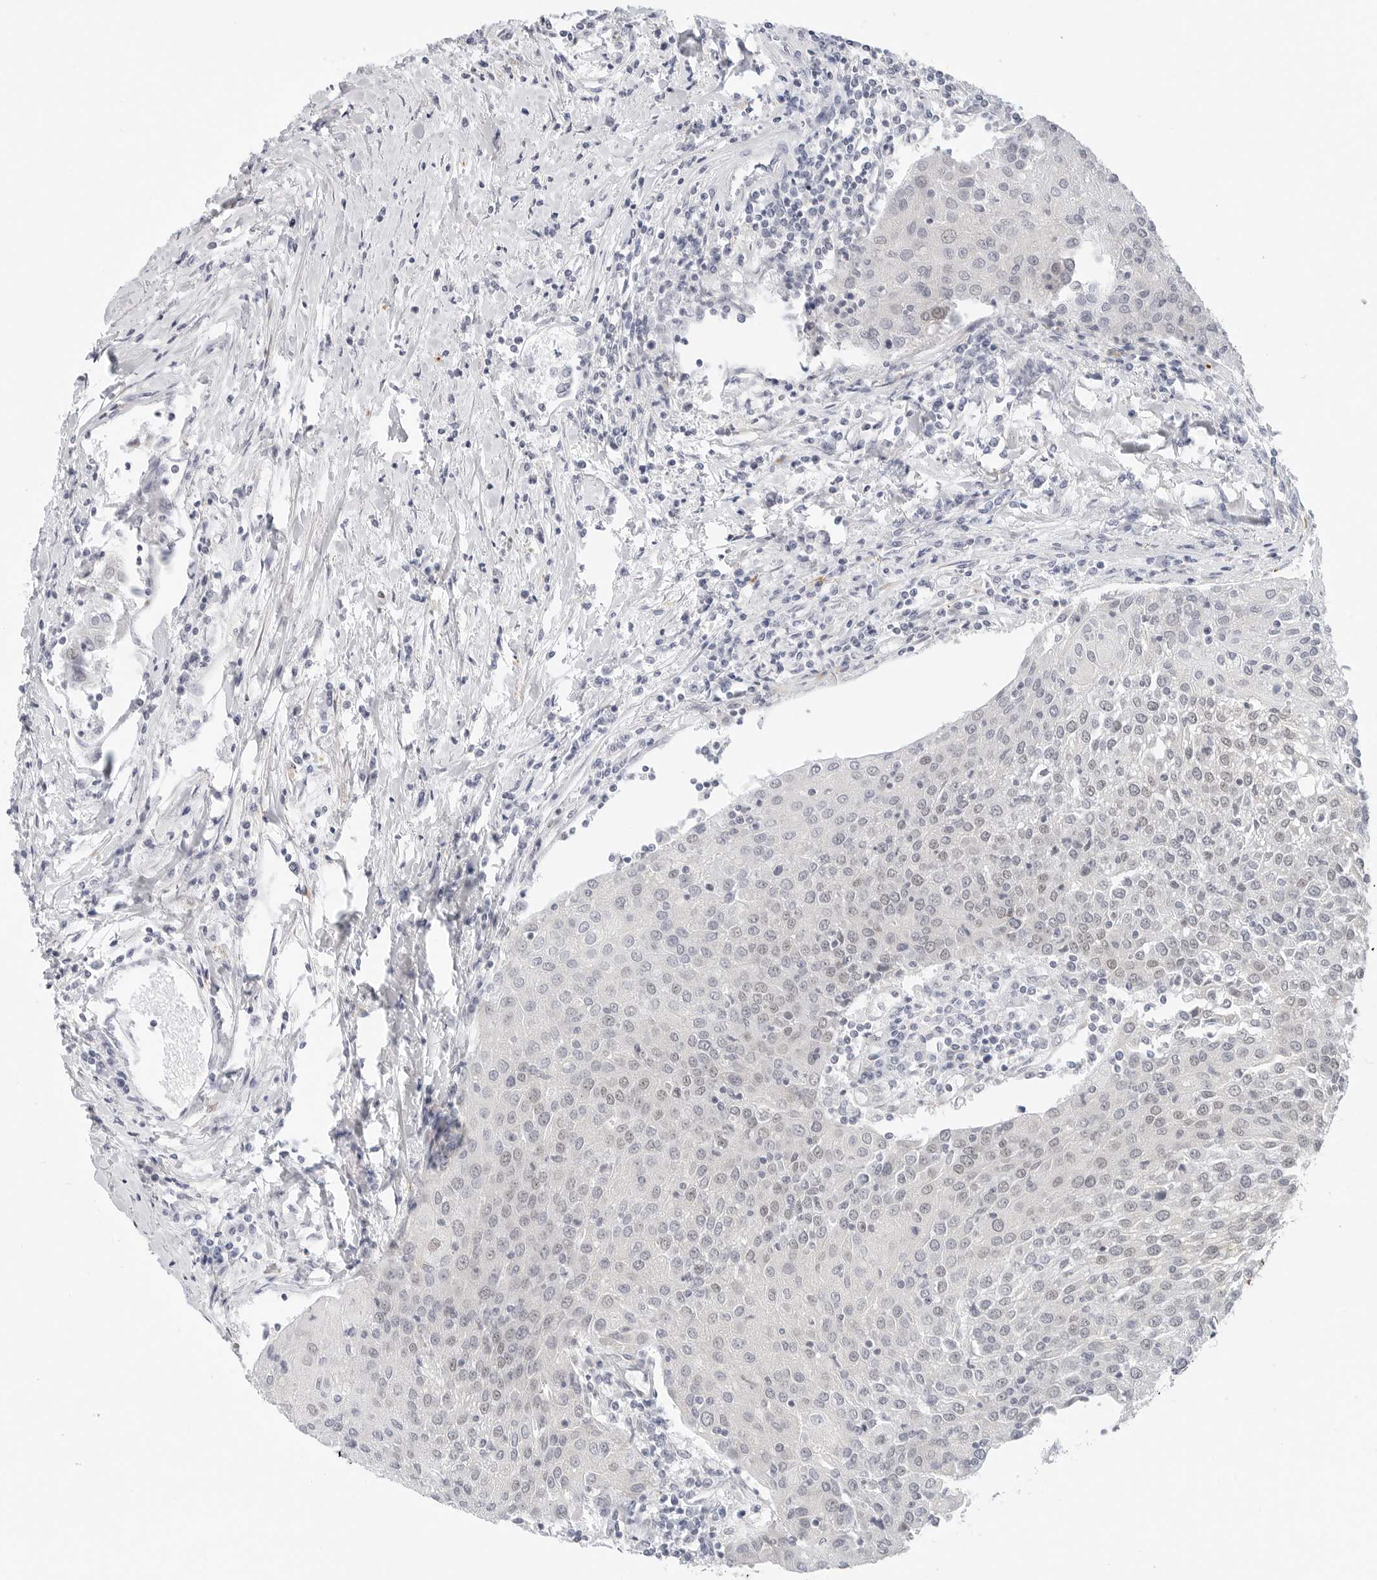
{"staining": {"intensity": "negative", "quantity": "none", "location": "none"}, "tissue": "urothelial cancer", "cell_type": "Tumor cells", "image_type": "cancer", "snomed": [{"axis": "morphology", "description": "Urothelial carcinoma, High grade"}, {"axis": "topography", "description": "Urinary bladder"}], "caption": "The immunohistochemistry (IHC) photomicrograph has no significant positivity in tumor cells of urothelial cancer tissue.", "gene": "TSEN2", "patient": {"sex": "female", "age": 85}}